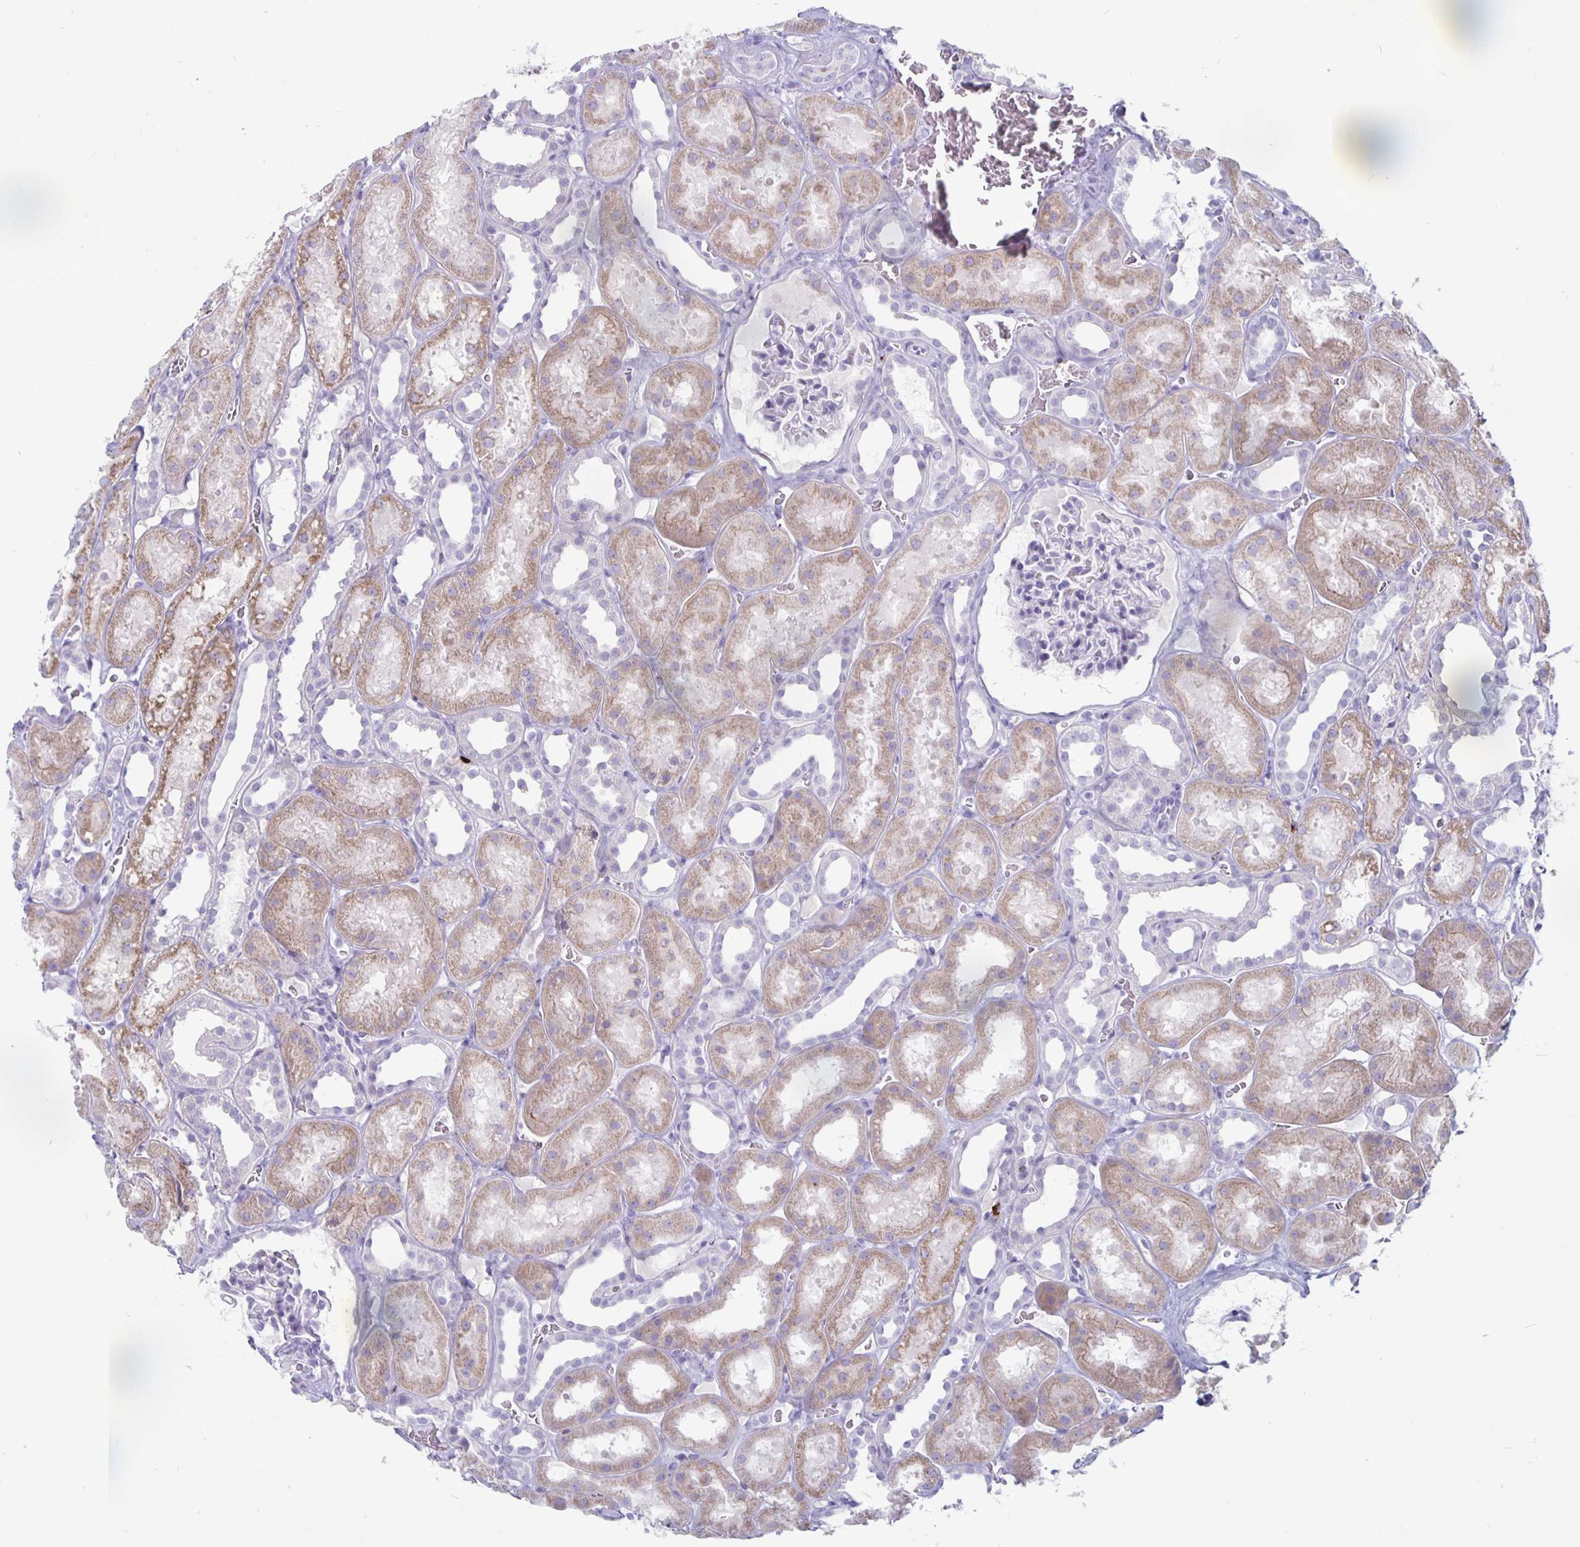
{"staining": {"intensity": "negative", "quantity": "none", "location": "none"}, "tissue": "kidney", "cell_type": "Cells in glomeruli", "image_type": "normal", "snomed": [{"axis": "morphology", "description": "Normal tissue, NOS"}, {"axis": "topography", "description": "Kidney"}], "caption": "Human kidney stained for a protein using immunohistochemistry (IHC) exhibits no staining in cells in glomeruli.", "gene": "GZMK", "patient": {"sex": "female", "age": 41}}